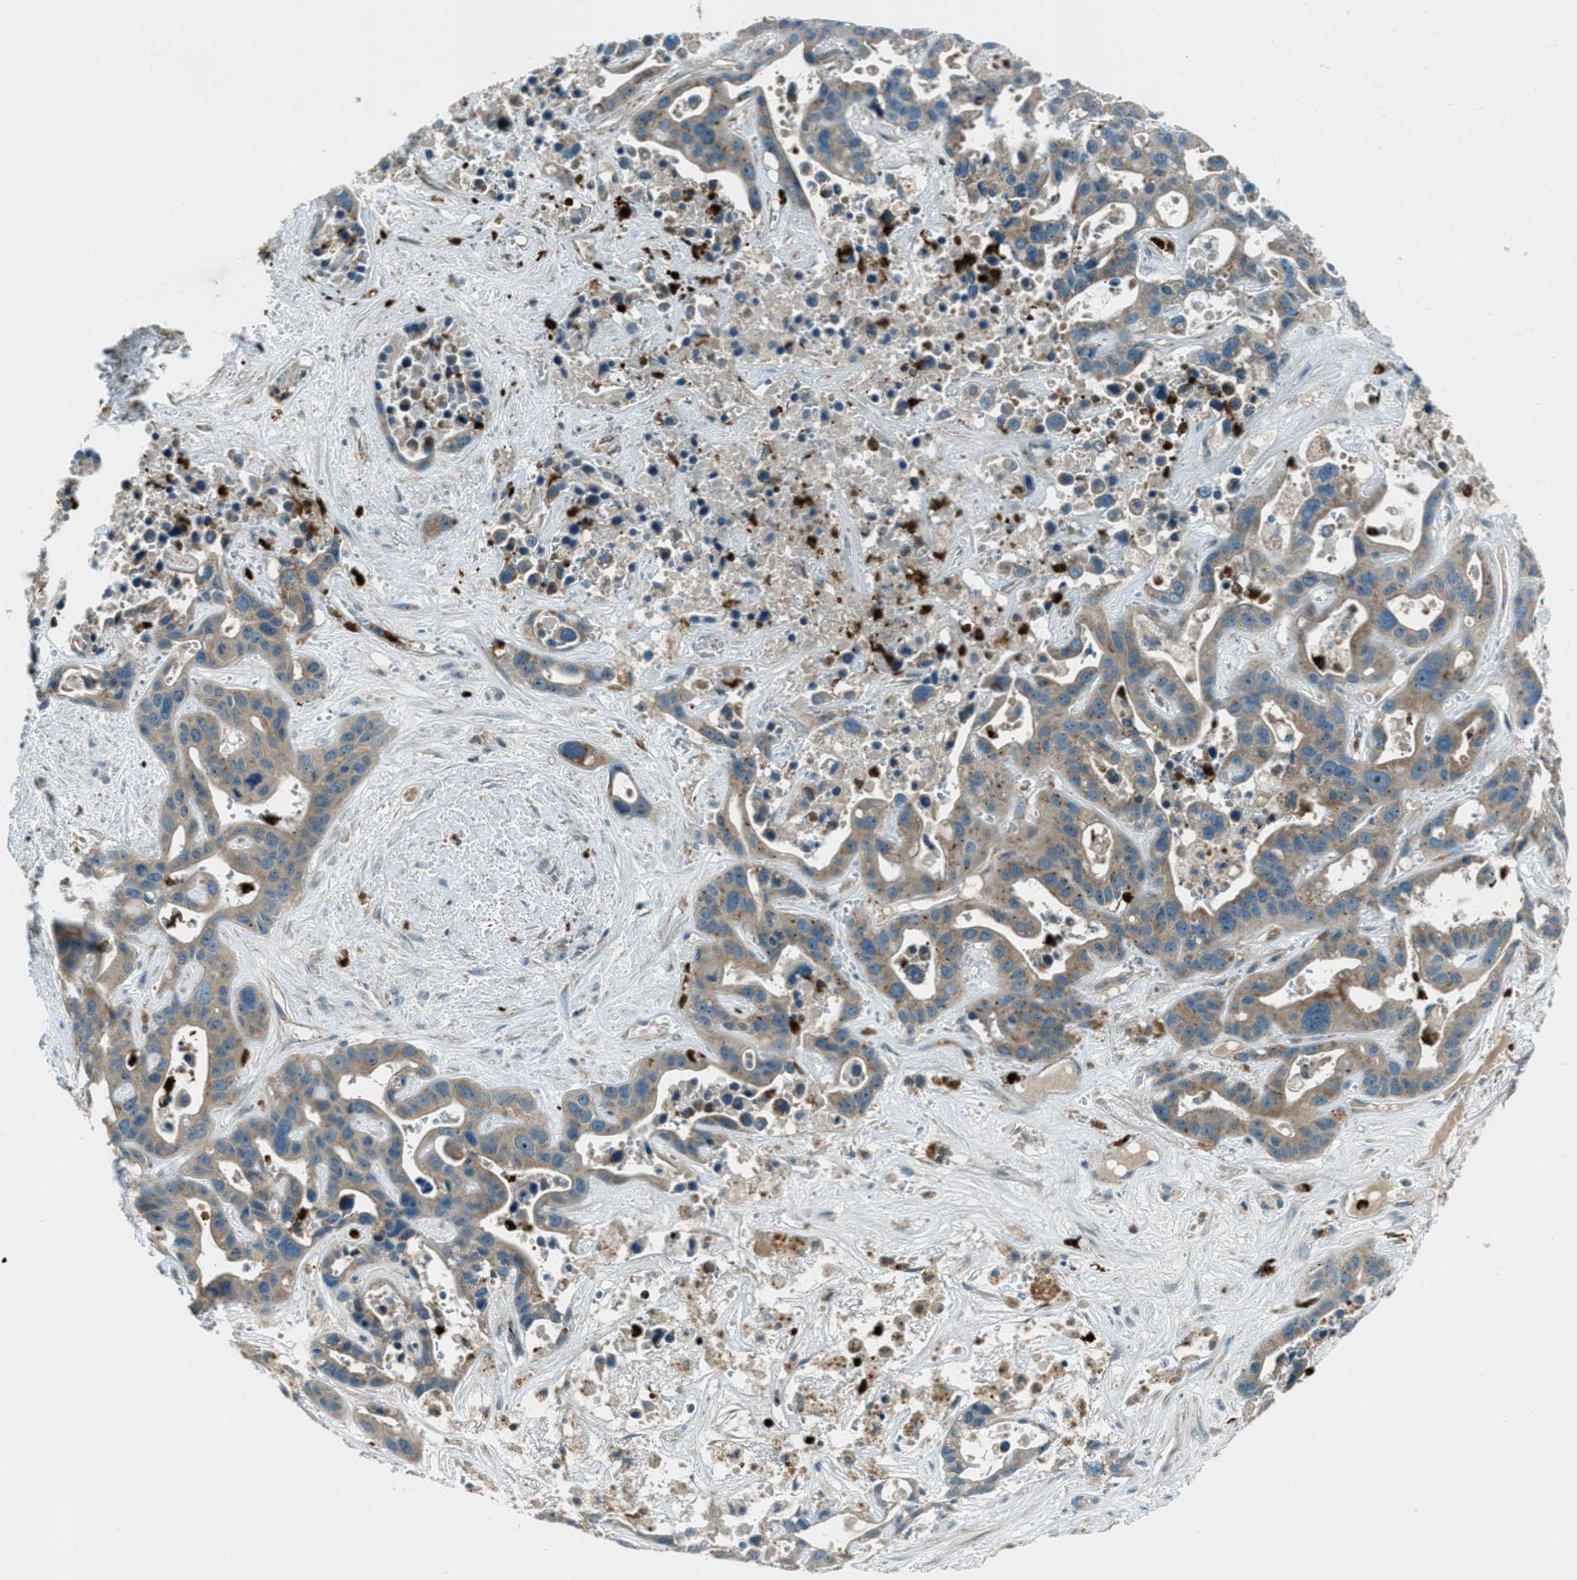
{"staining": {"intensity": "moderate", "quantity": ">75%", "location": "cytoplasmic/membranous"}, "tissue": "liver cancer", "cell_type": "Tumor cells", "image_type": "cancer", "snomed": [{"axis": "morphology", "description": "Cholangiocarcinoma"}, {"axis": "topography", "description": "Liver"}], "caption": "Protein staining of liver cancer tissue displays moderate cytoplasmic/membranous expression in approximately >75% of tumor cells. (Brightfield microscopy of DAB IHC at high magnification).", "gene": "FAR1", "patient": {"sex": "female", "age": 65}}